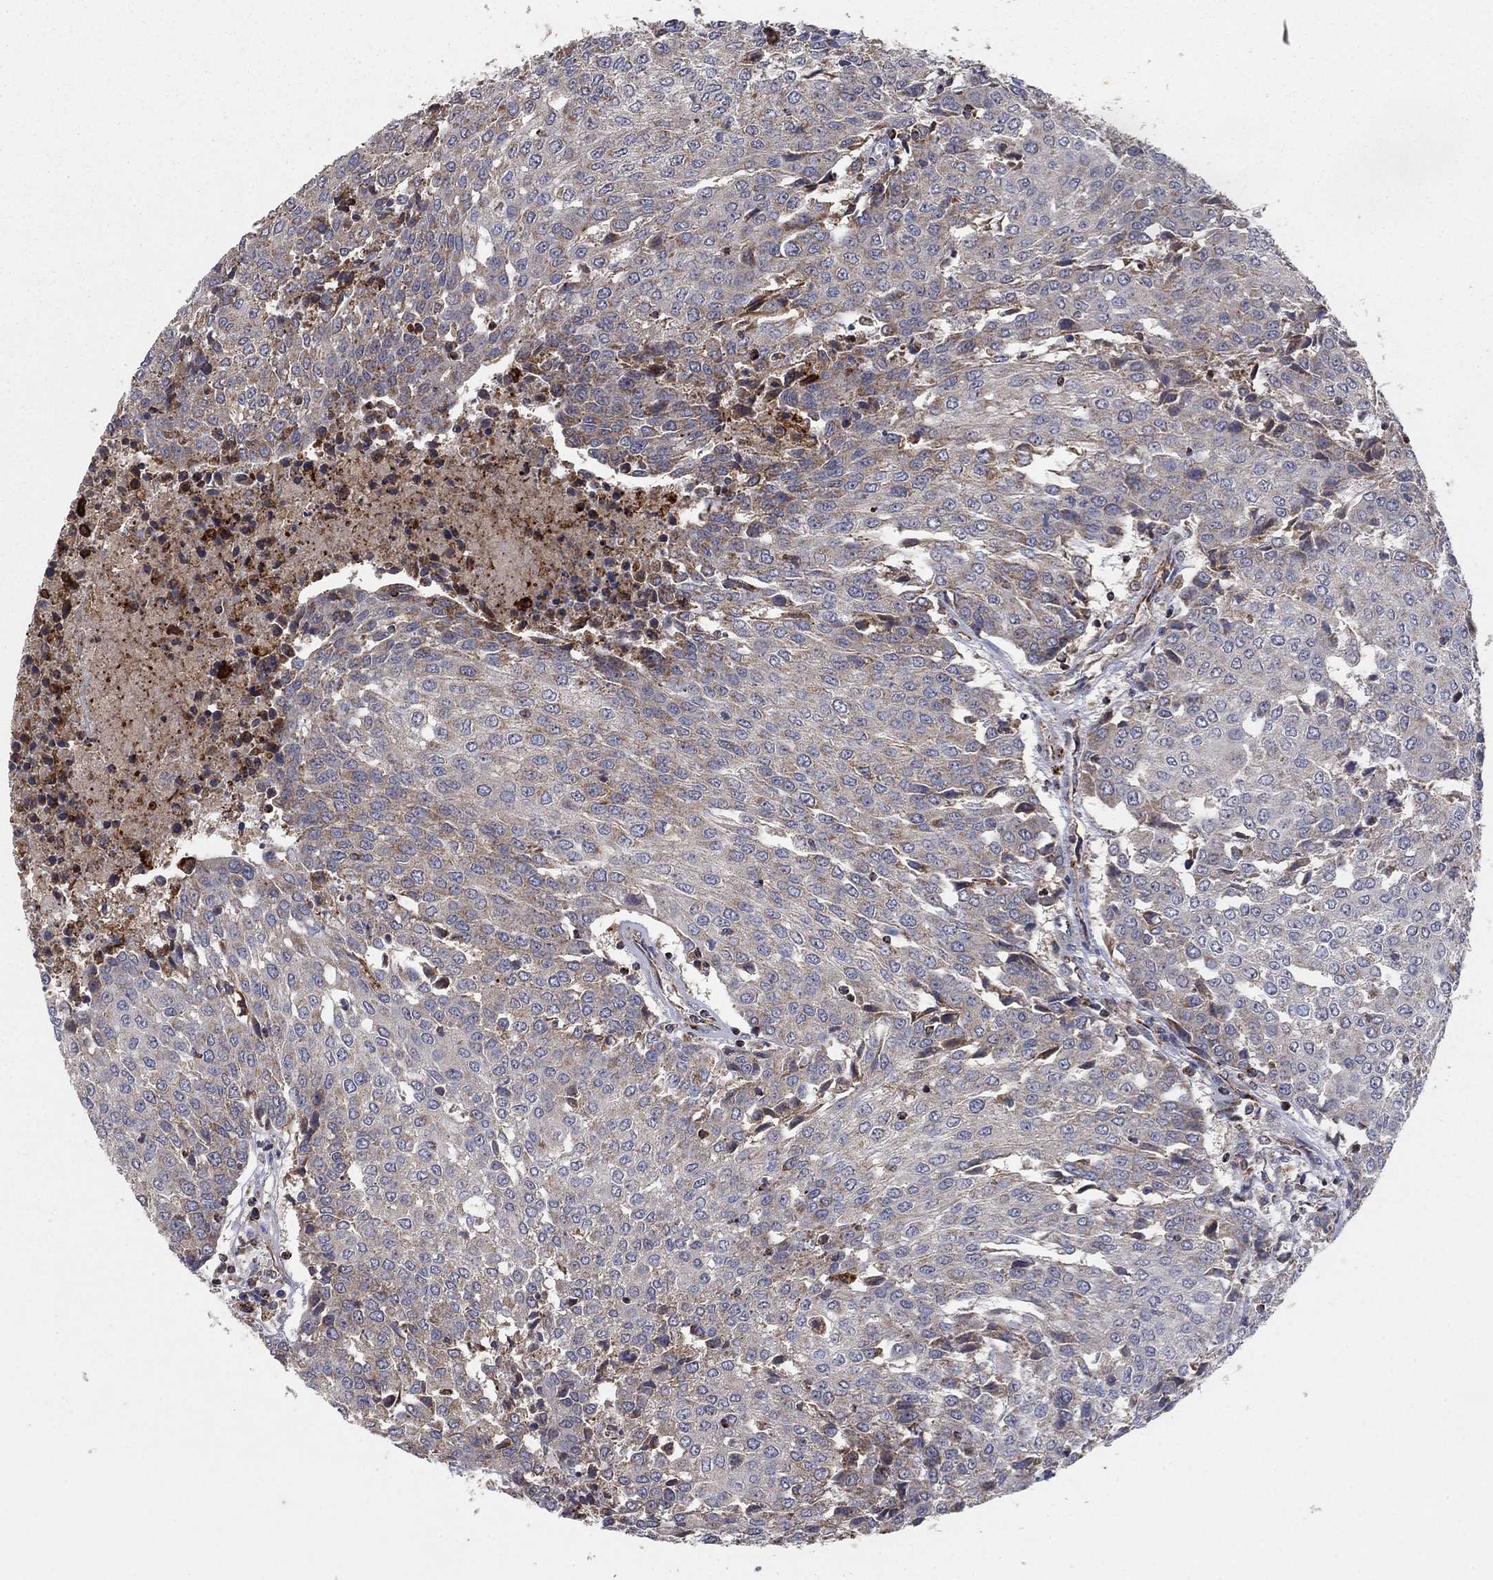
{"staining": {"intensity": "weak", "quantity": ">75%", "location": "cytoplasmic/membranous"}, "tissue": "urothelial cancer", "cell_type": "Tumor cells", "image_type": "cancer", "snomed": [{"axis": "morphology", "description": "Urothelial carcinoma, High grade"}, {"axis": "topography", "description": "Urinary bladder"}], "caption": "The immunohistochemical stain shows weak cytoplasmic/membranous staining in tumor cells of urothelial cancer tissue.", "gene": "GPSM1", "patient": {"sex": "female", "age": 85}}